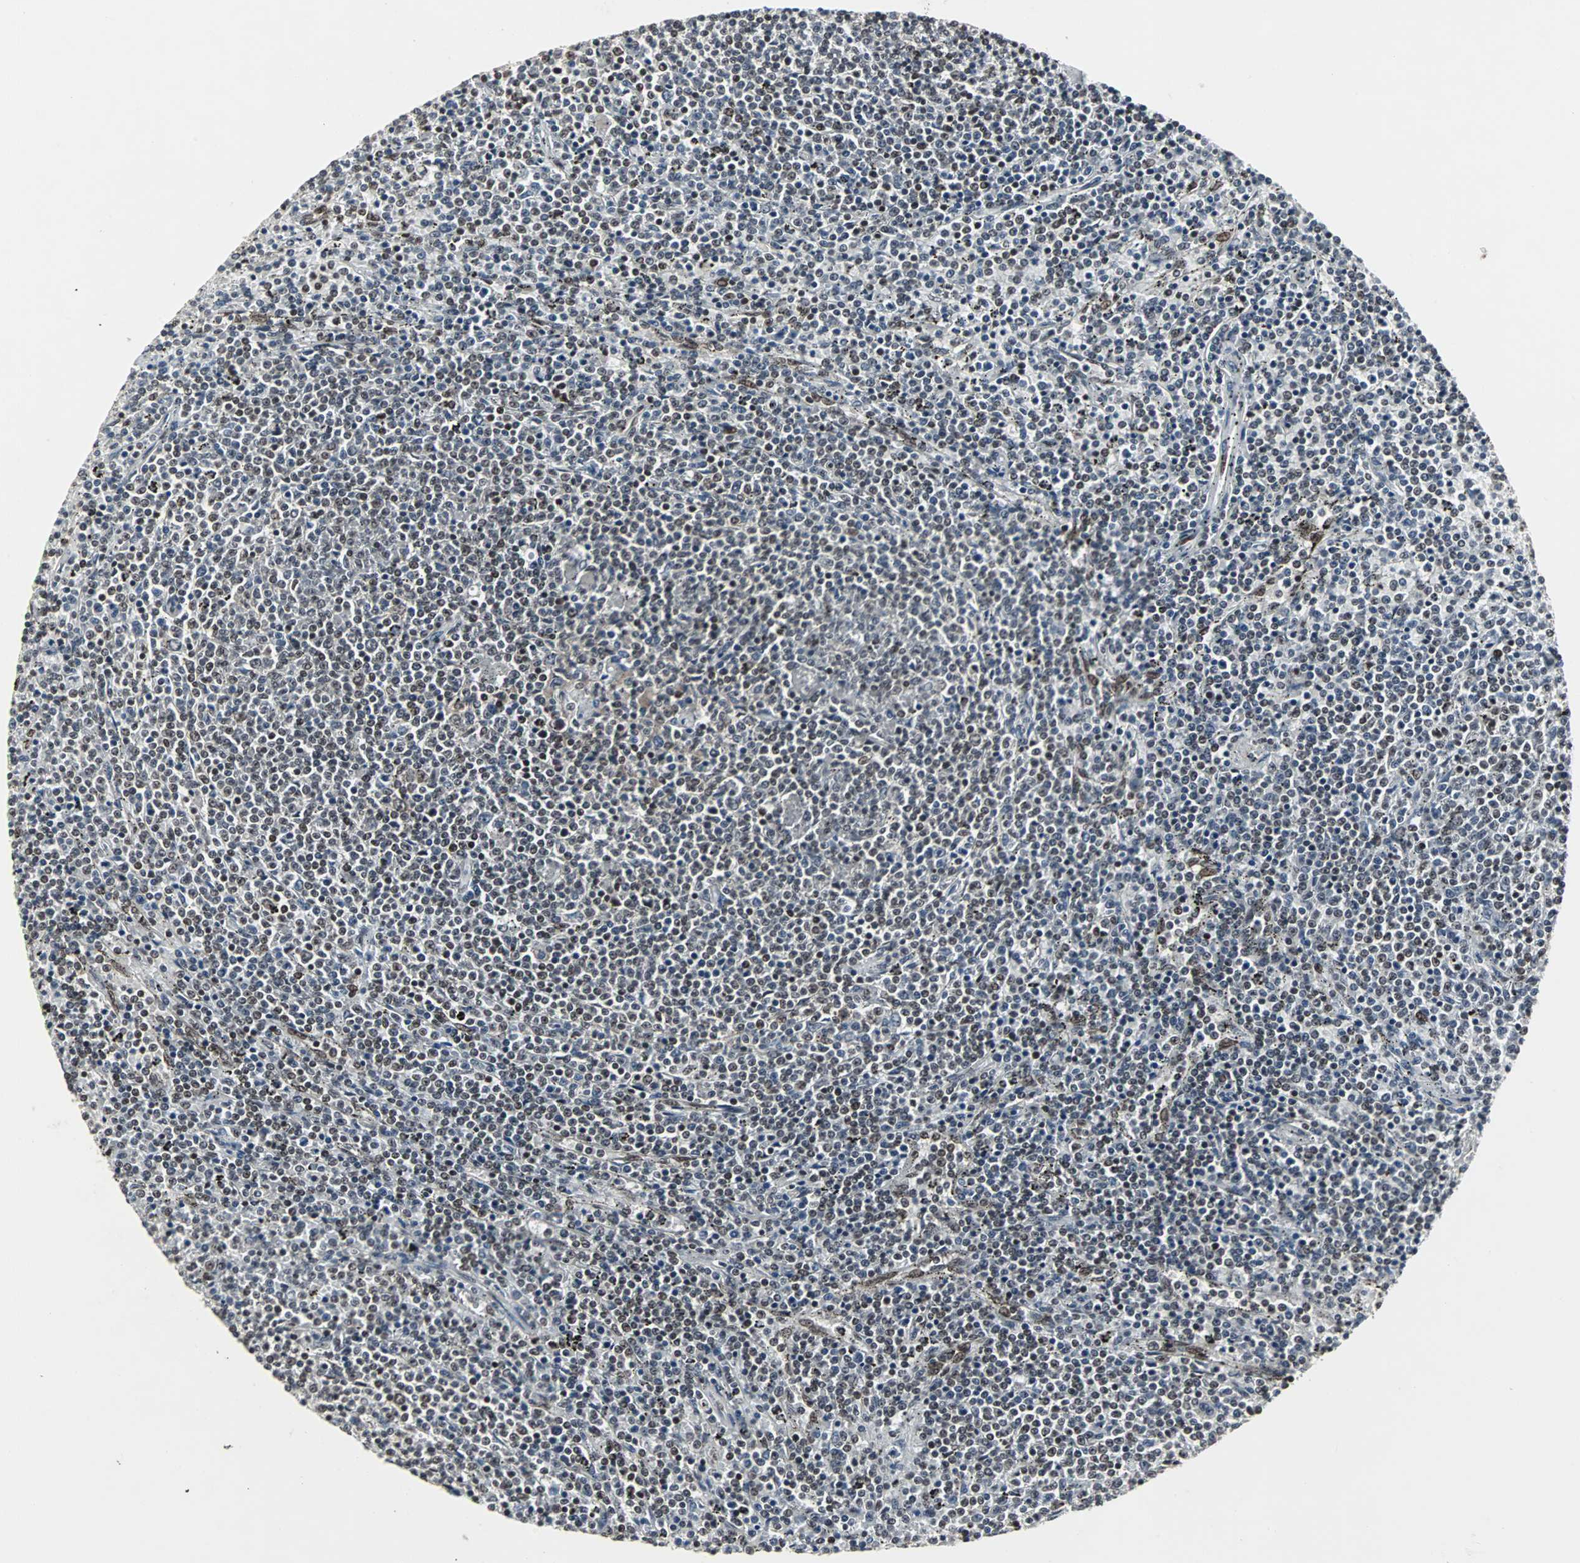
{"staining": {"intensity": "moderate", "quantity": "25%-75%", "location": "nuclear"}, "tissue": "lymphoma", "cell_type": "Tumor cells", "image_type": "cancer", "snomed": [{"axis": "morphology", "description": "Malignant lymphoma, non-Hodgkin's type, Low grade"}, {"axis": "topography", "description": "Spleen"}], "caption": "This micrograph demonstrates IHC staining of lymphoma, with medium moderate nuclear expression in about 25%-75% of tumor cells.", "gene": "PNKP", "patient": {"sex": "female", "age": 50}}